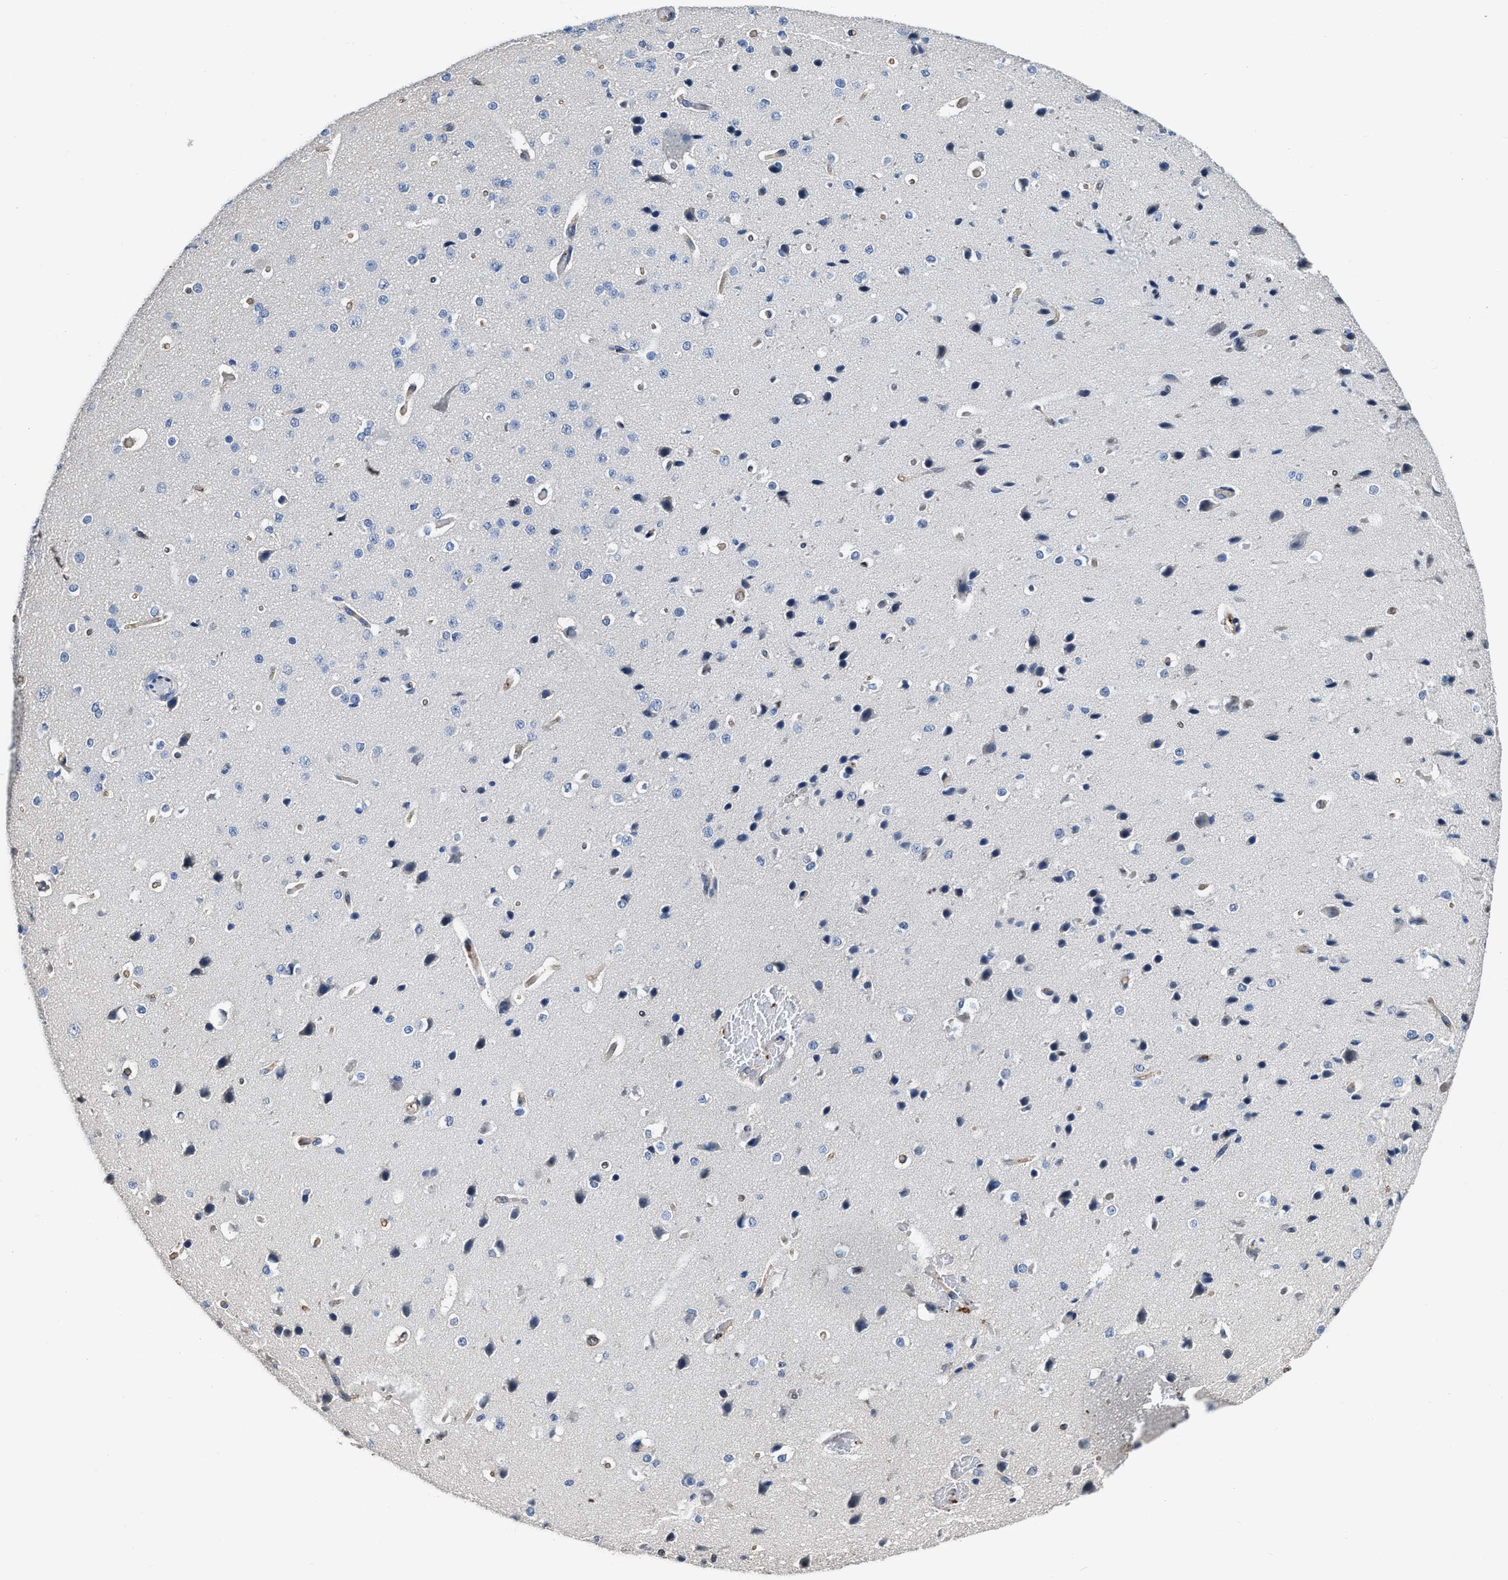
{"staining": {"intensity": "moderate", "quantity": "25%-75%", "location": "cytoplasmic/membranous"}, "tissue": "cerebral cortex", "cell_type": "Endothelial cells", "image_type": "normal", "snomed": [{"axis": "morphology", "description": "Normal tissue, NOS"}, {"axis": "morphology", "description": "Developmental malformation"}, {"axis": "topography", "description": "Cerebral cortex"}], "caption": "An IHC photomicrograph of benign tissue is shown. Protein staining in brown shows moderate cytoplasmic/membranous positivity in cerebral cortex within endothelial cells. The staining is performed using DAB (3,3'-diaminobenzidine) brown chromogen to label protein expression. The nuclei are counter-stained blue using hematoxylin.", "gene": "C22orf42", "patient": {"sex": "female", "age": 30}}